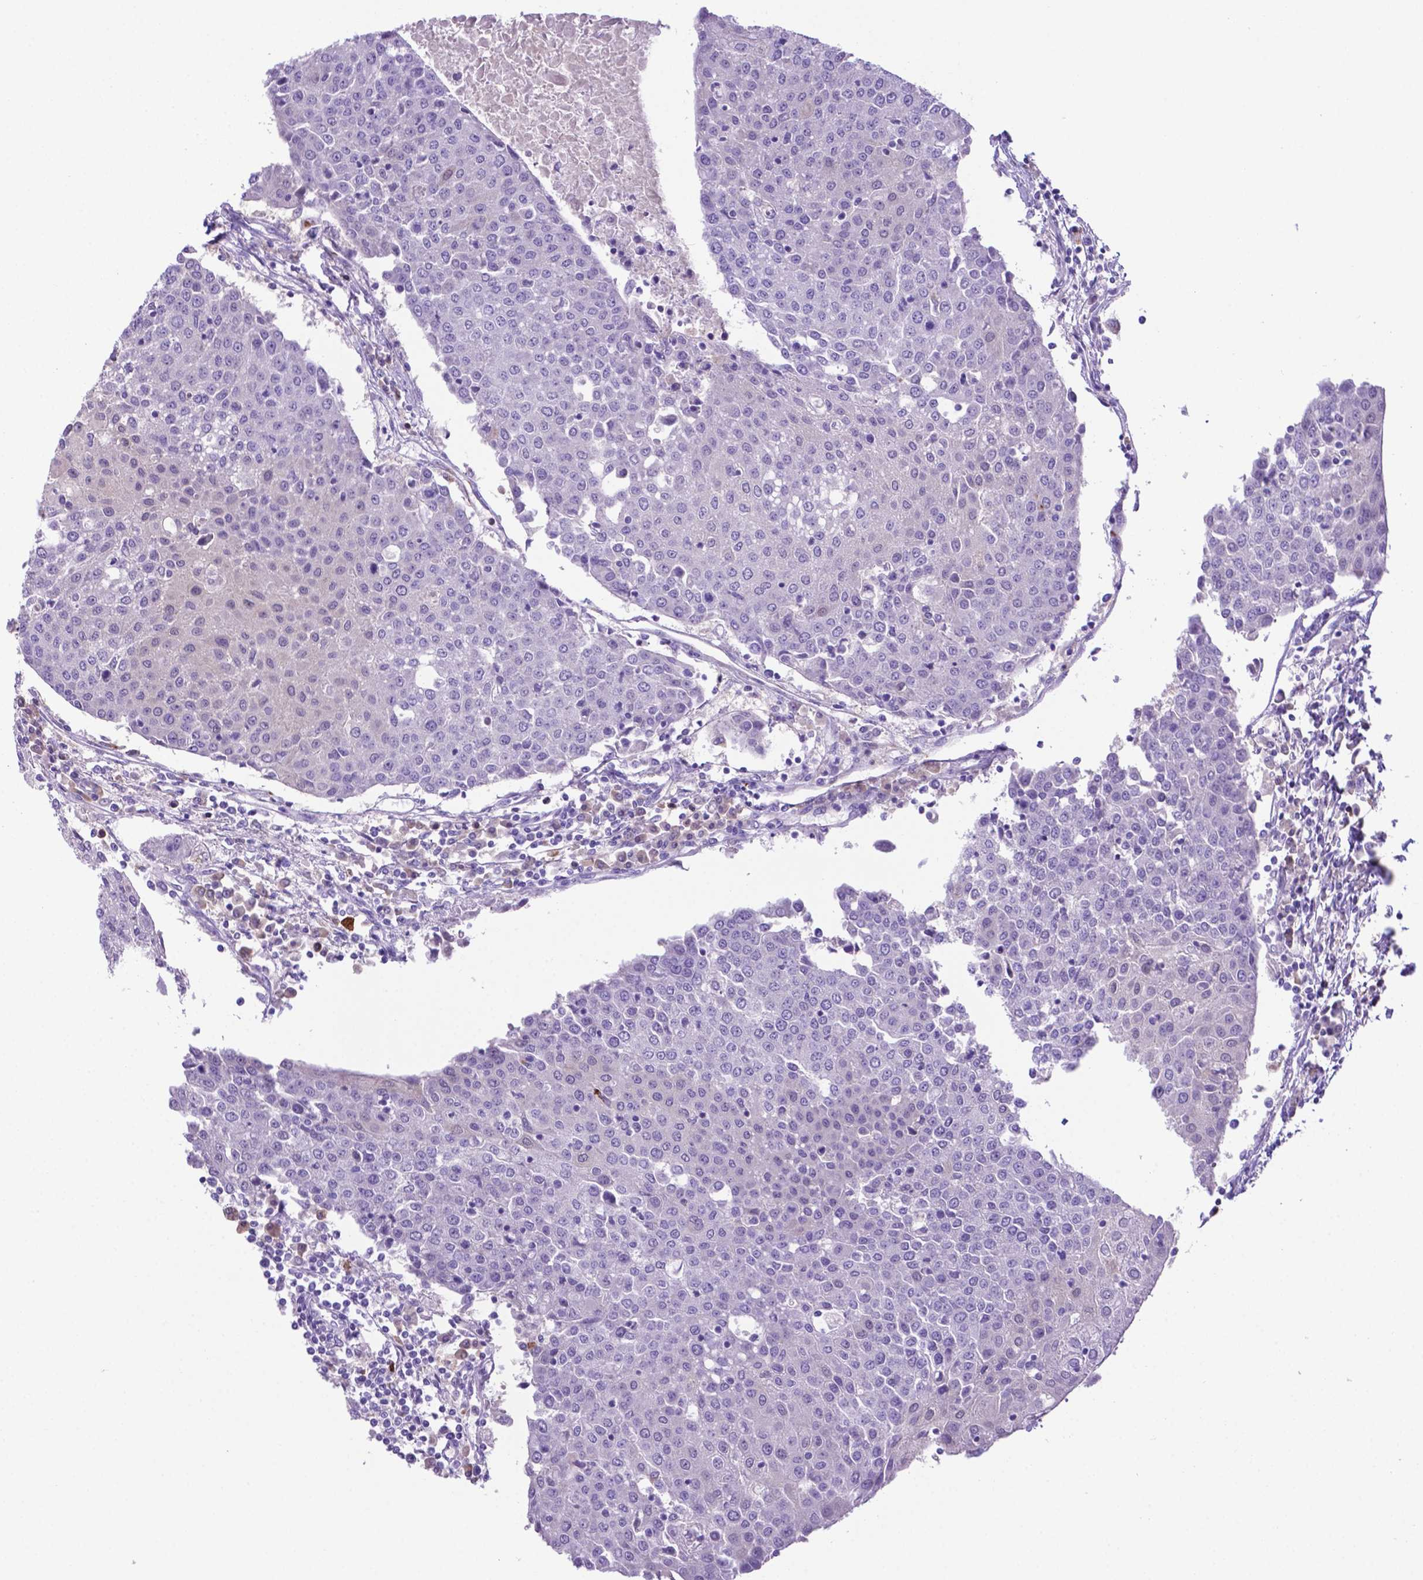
{"staining": {"intensity": "negative", "quantity": "none", "location": "none"}, "tissue": "urothelial cancer", "cell_type": "Tumor cells", "image_type": "cancer", "snomed": [{"axis": "morphology", "description": "Urothelial carcinoma, High grade"}, {"axis": "topography", "description": "Urinary bladder"}], "caption": "Urothelial cancer was stained to show a protein in brown. There is no significant staining in tumor cells. (Brightfield microscopy of DAB IHC at high magnification).", "gene": "LZTR1", "patient": {"sex": "female", "age": 85}}